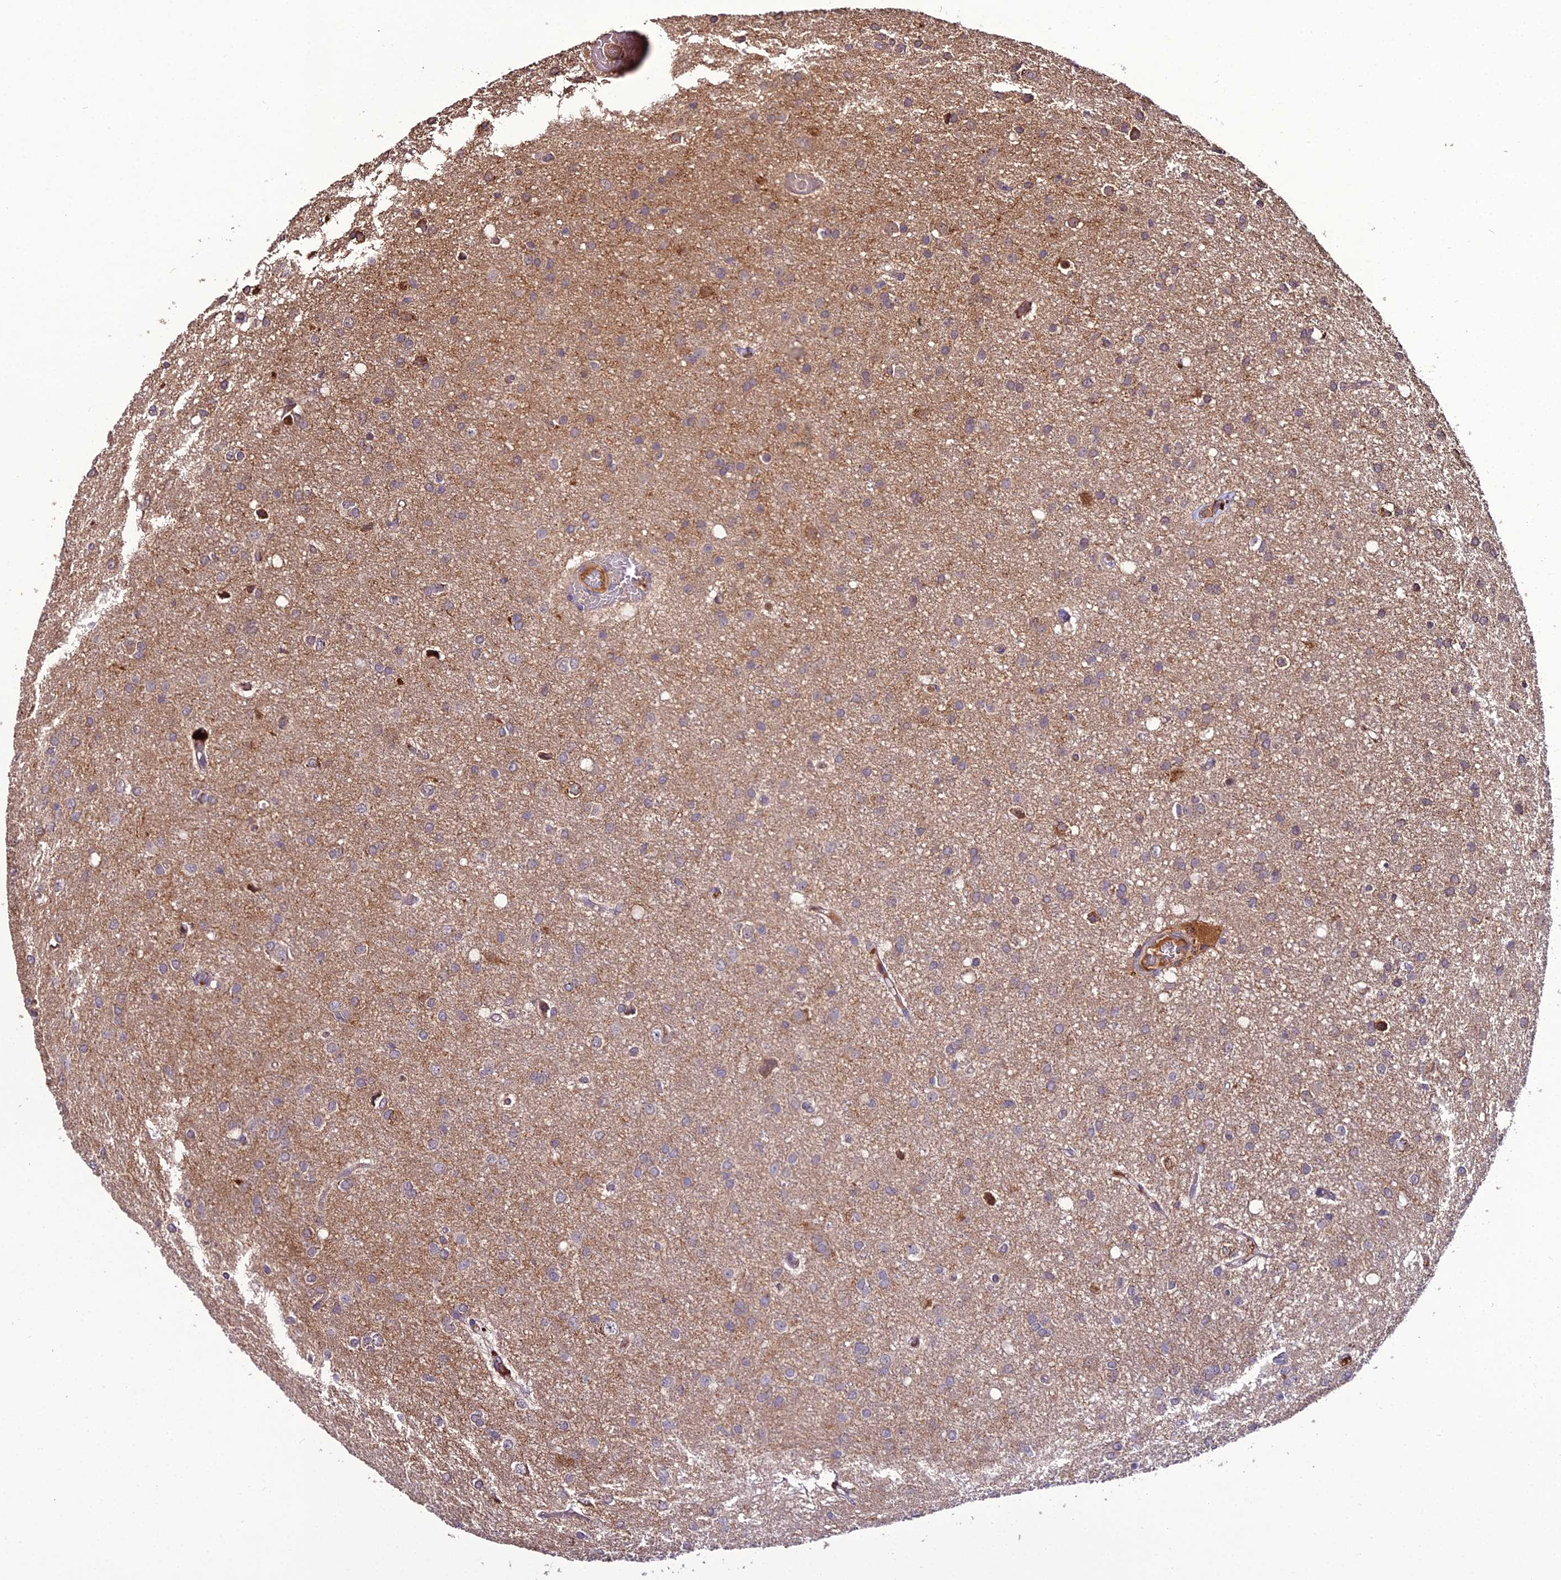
{"staining": {"intensity": "negative", "quantity": "none", "location": "none"}, "tissue": "glioma", "cell_type": "Tumor cells", "image_type": "cancer", "snomed": [{"axis": "morphology", "description": "Glioma, malignant, High grade"}, {"axis": "topography", "description": "Brain"}], "caption": "Tumor cells are negative for protein expression in human glioma. (DAB immunohistochemistry (IHC), high magnification).", "gene": "KCTD16", "patient": {"sex": "female", "age": 50}}